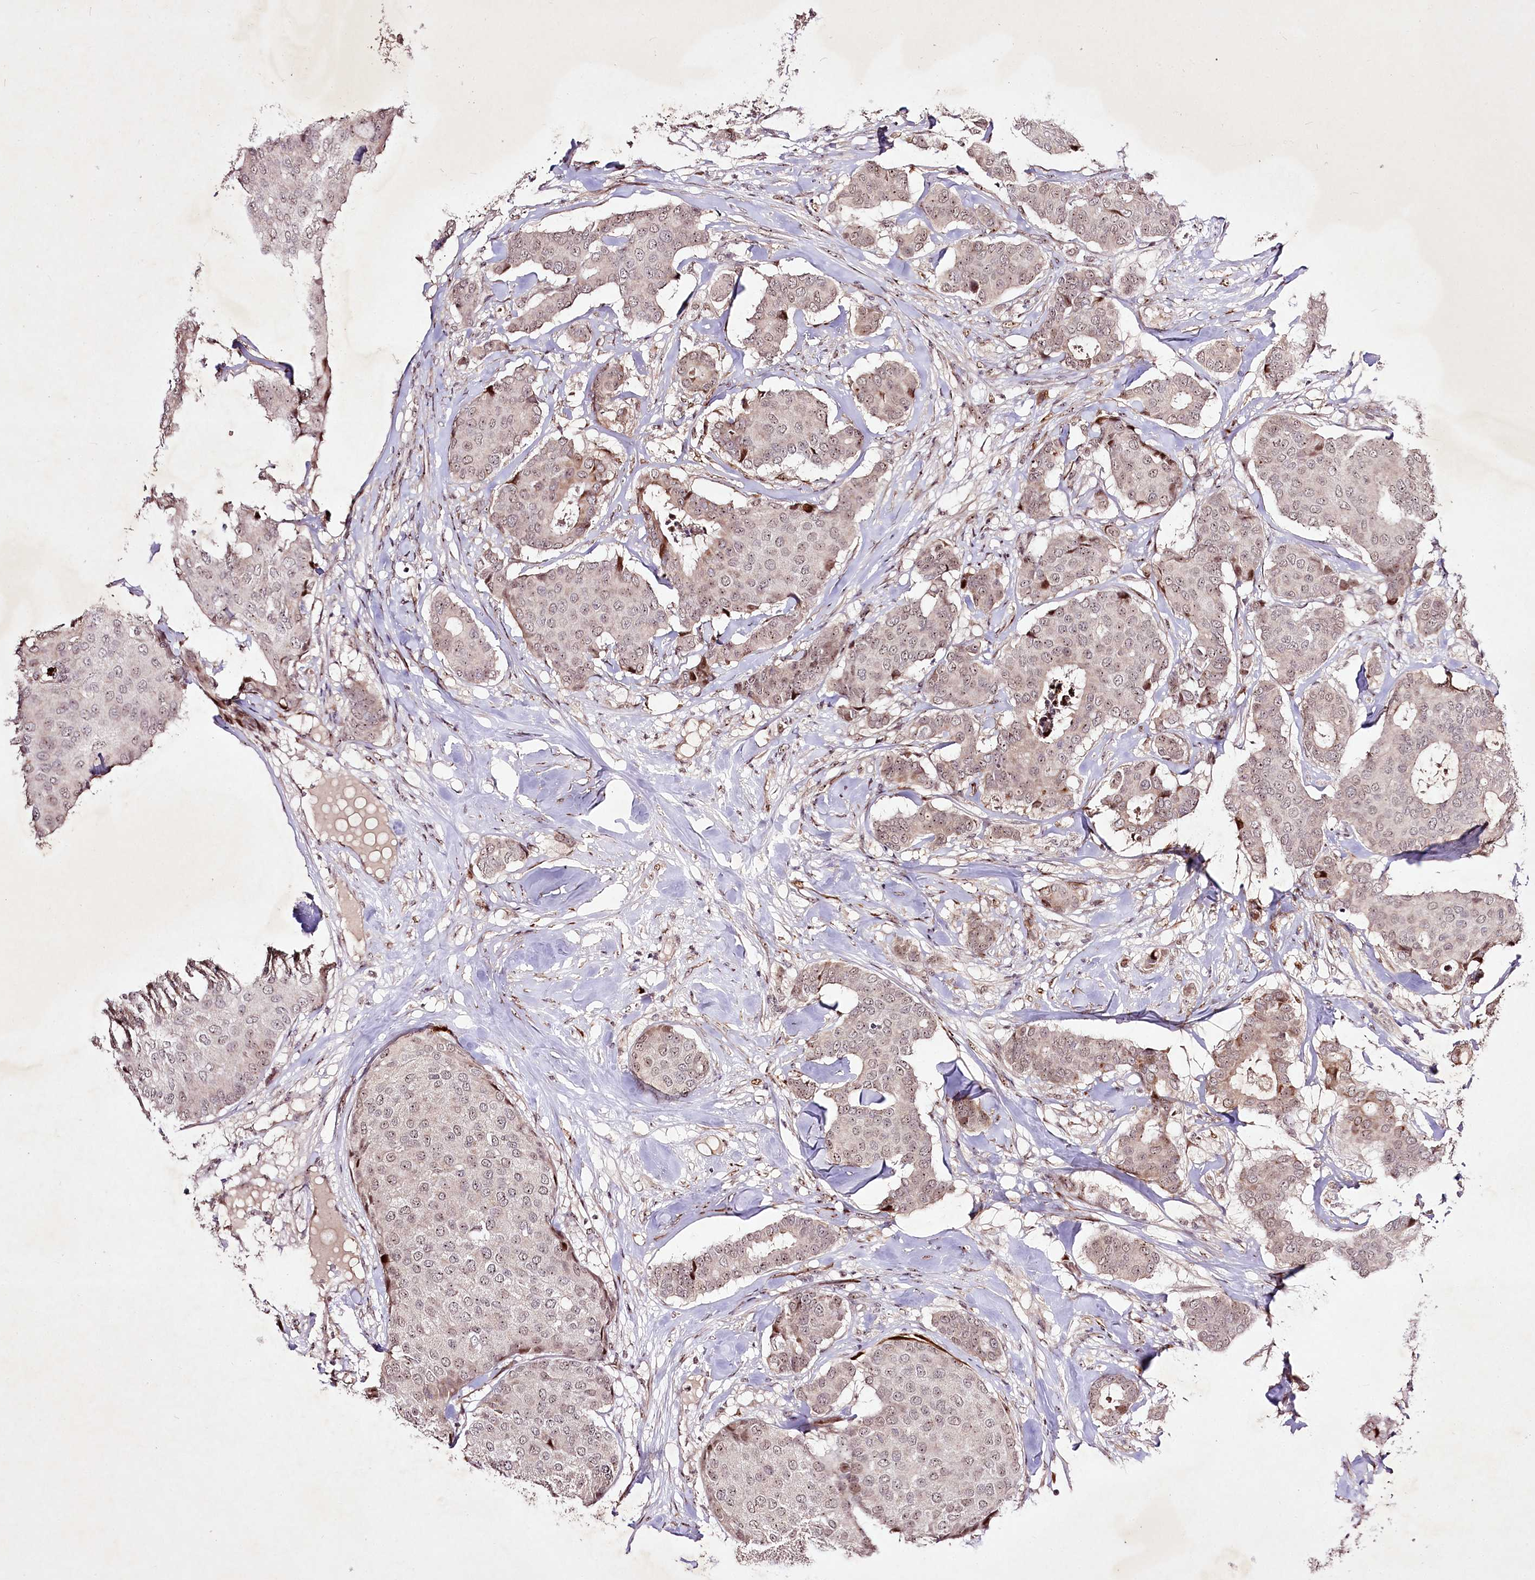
{"staining": {"intensity": "weak", "quantity": "25%-75%", "location": "nuclear"}, "tissue": "breast cancer", "cell_type": "Tumor cells", "image_type": "cancer", "snomed": [{"axis": "morphology", "description": "Duct carcinoma"}, {"axis": "topography", "description": "Breast"}], "caption": "The immunohistochemical stain labels weak nuclear staining in tumor cells of breast cancer (invasive ductal carcinoma) tissue.", "gene": "DMP1", "patient": {"sex": "female", "age": 75}}